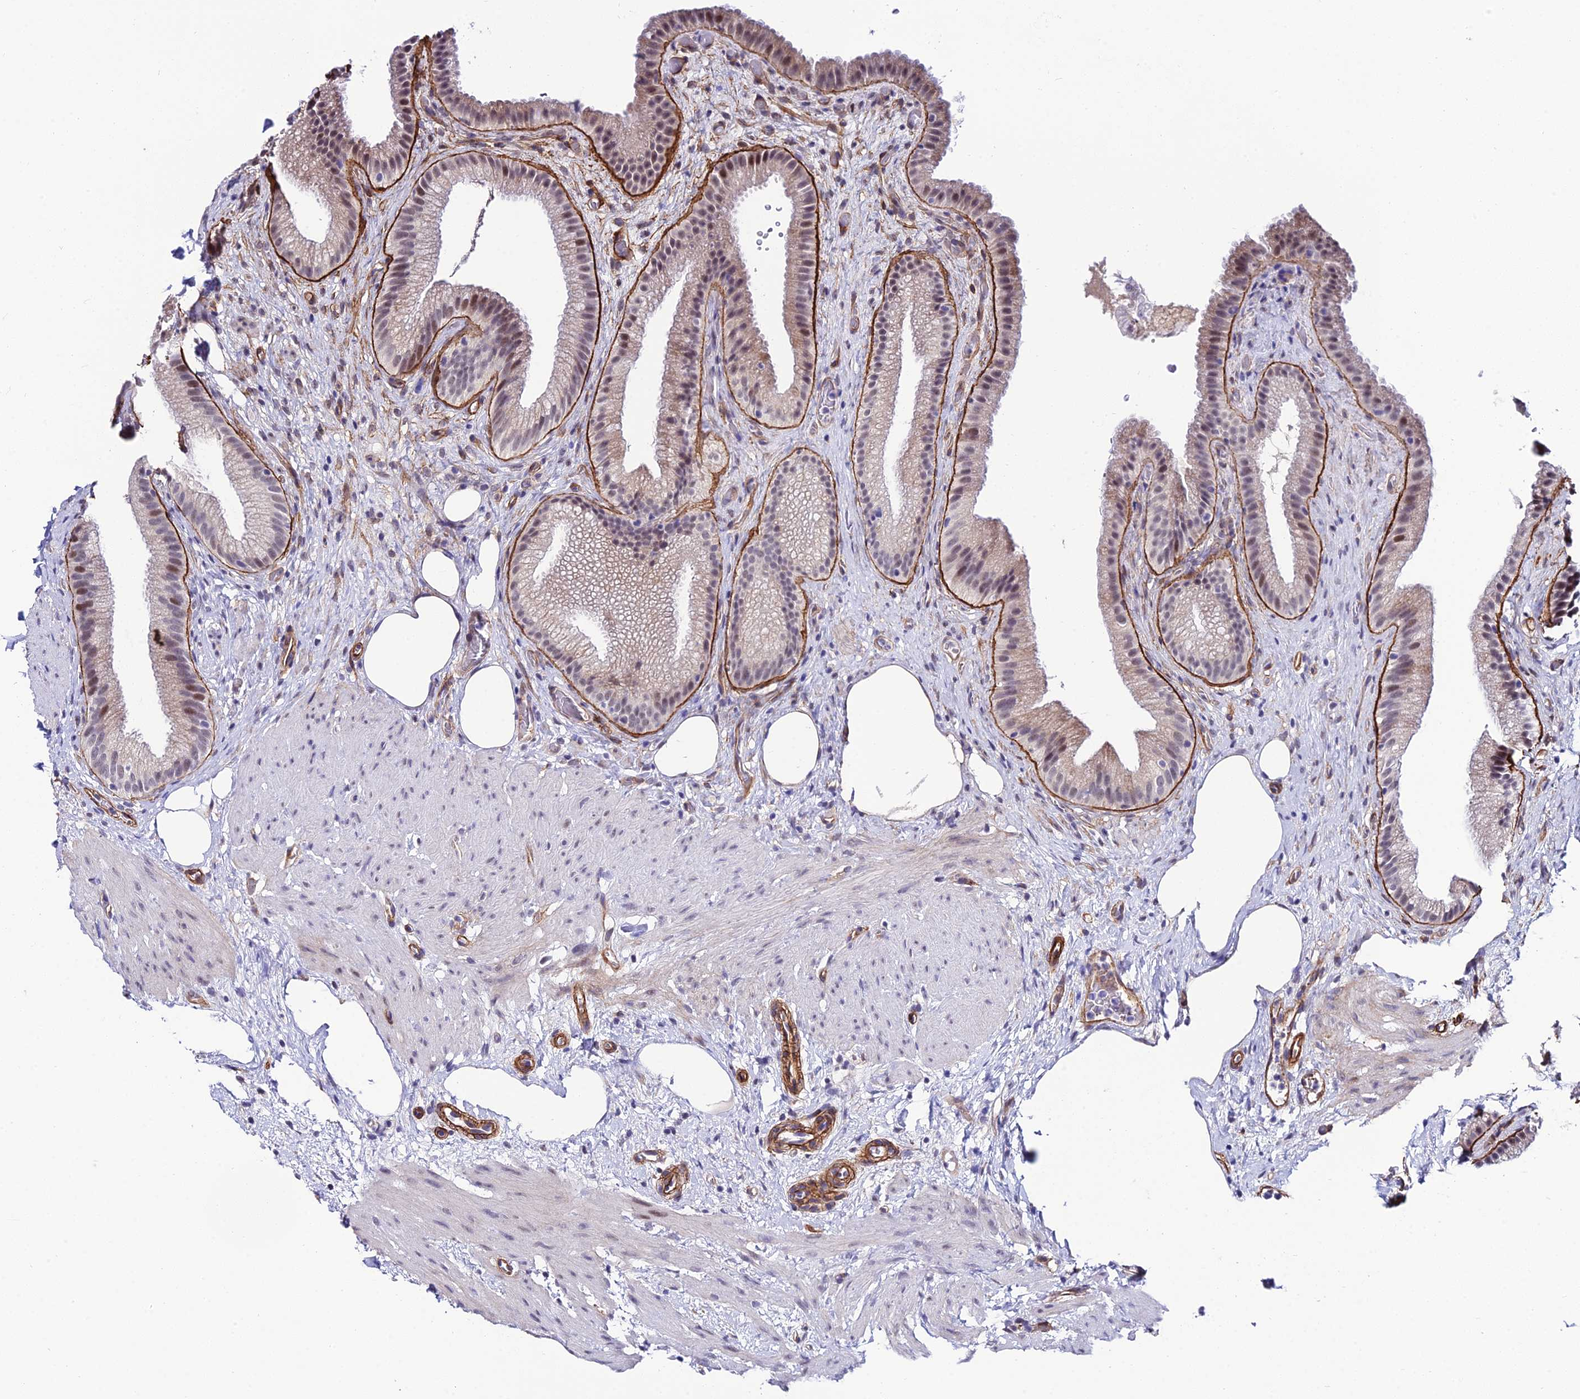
{"staining": {"intensity": "moderate", "quantity": "<25%", "location": "nuclear"}, "tissue": "gallbladder", "cell_type": "Glandular cells", "image_type": "normal", "snomed": [{"axis": "morphology", "description": "Normal tissue, NOS"}, {"axis": "morphology", "description": "Inflammation, NOS"}, {"axis": "topography", "description": "Gallbladder"}], "caption": "The immunohistochemical stain labels moderate nuclear expression in glandular cells of normal gallbladder. (IHC, brightfield microscopy, high magnification).", "gene": "SYT15B", "patient": {"sex": "male", "age": 51}}